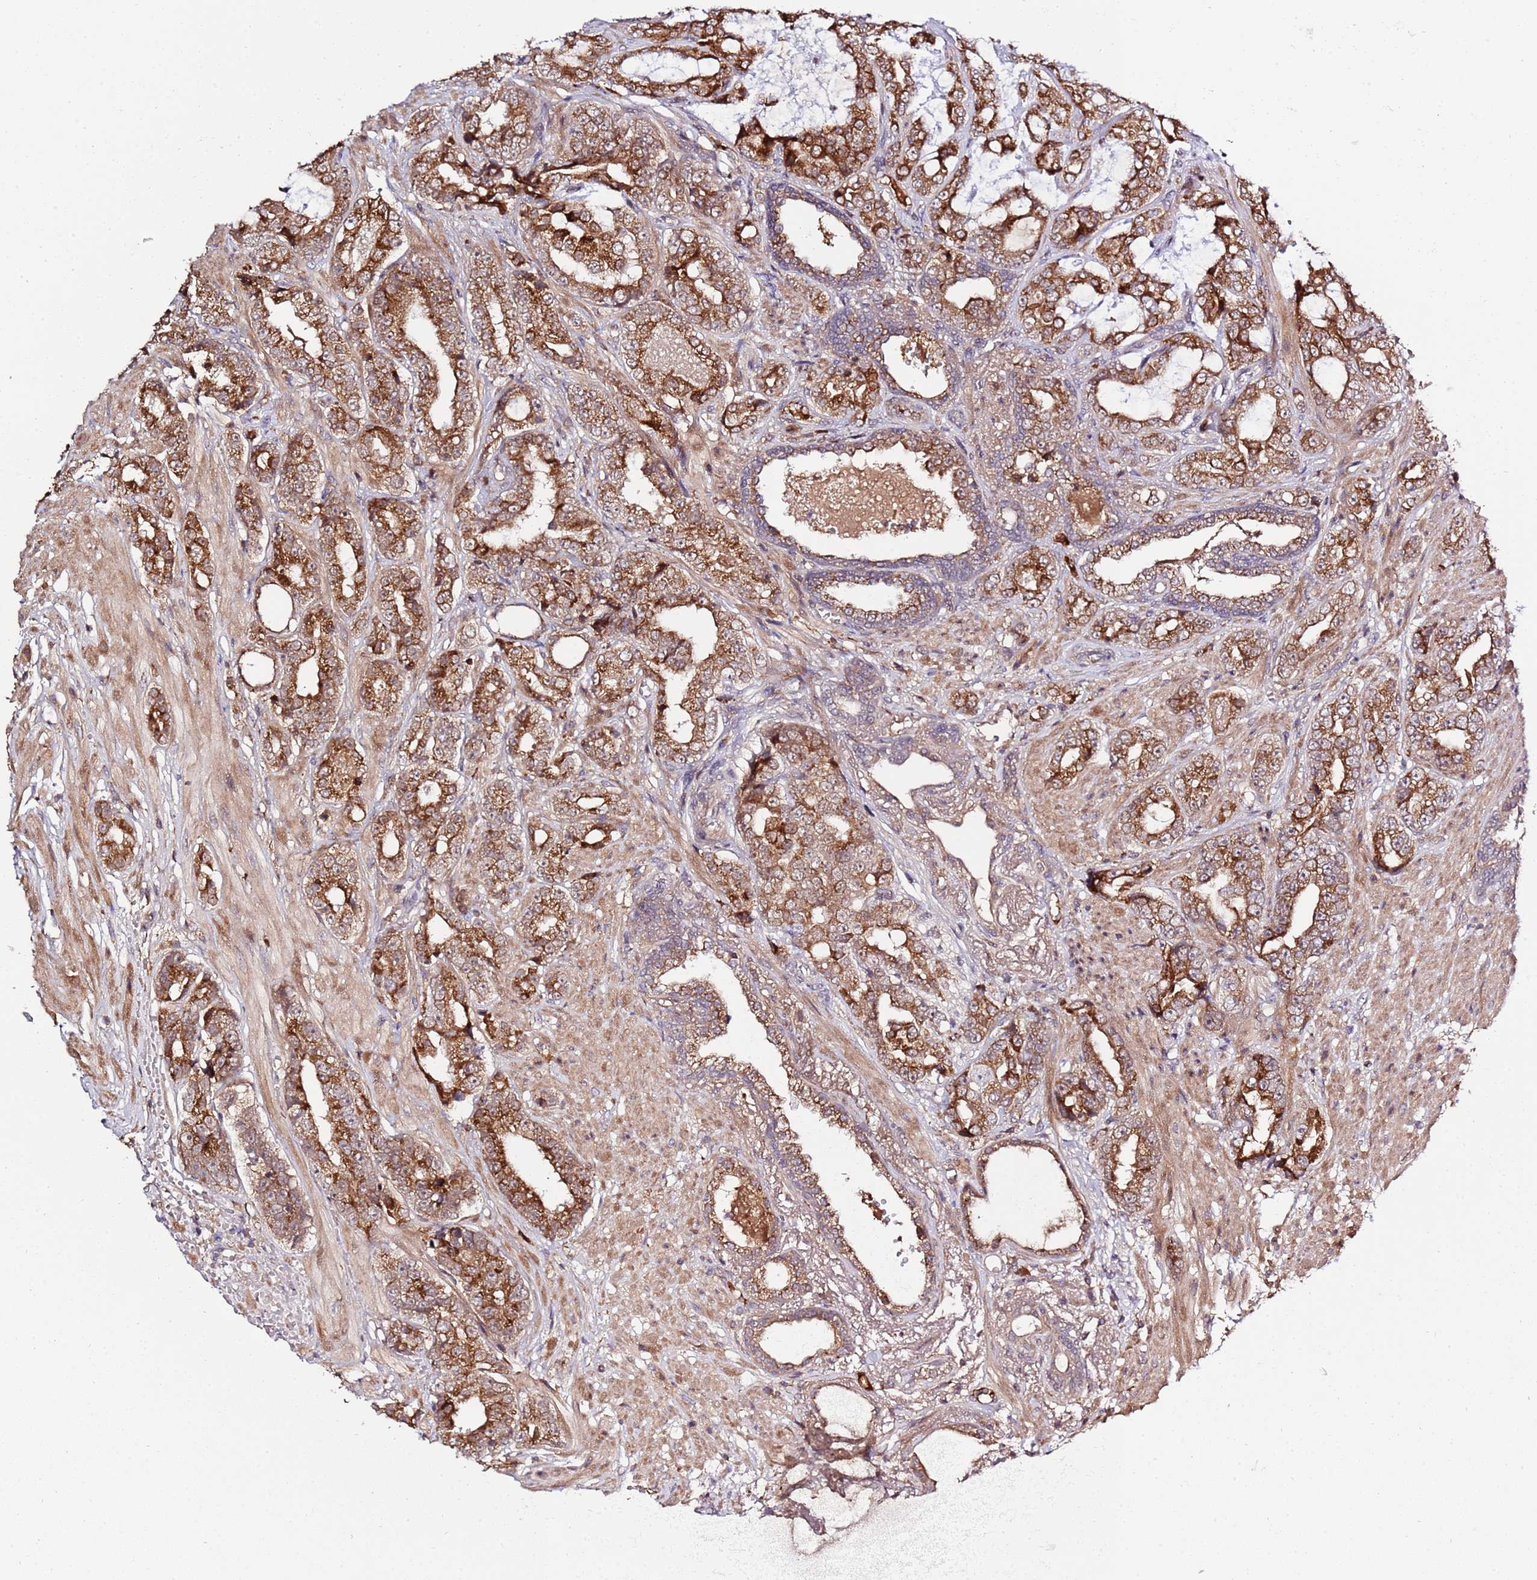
{"staining": {"intensity": "strong", "quantity": ">75%", "location": "cytoplasmic/membranous"}, "tissue": "prostate cancer", "cell_type": "Tumor cells", "image_type": "cancer", "snomed": [{"axis": "morphology", "description": "Adenocarcinoma, High grade"}, {"axis": "topography", "description": "Prostate"}], "caption": "Adenocarcinoma (high-grade) (prostate) was stained to show a protein in brown. There is high levels of strong cytoplasmic/membranous expression in about >75% of tumor cells.", "gene": "ZNF624", "patient": {"sex": "male", "age": 71}}